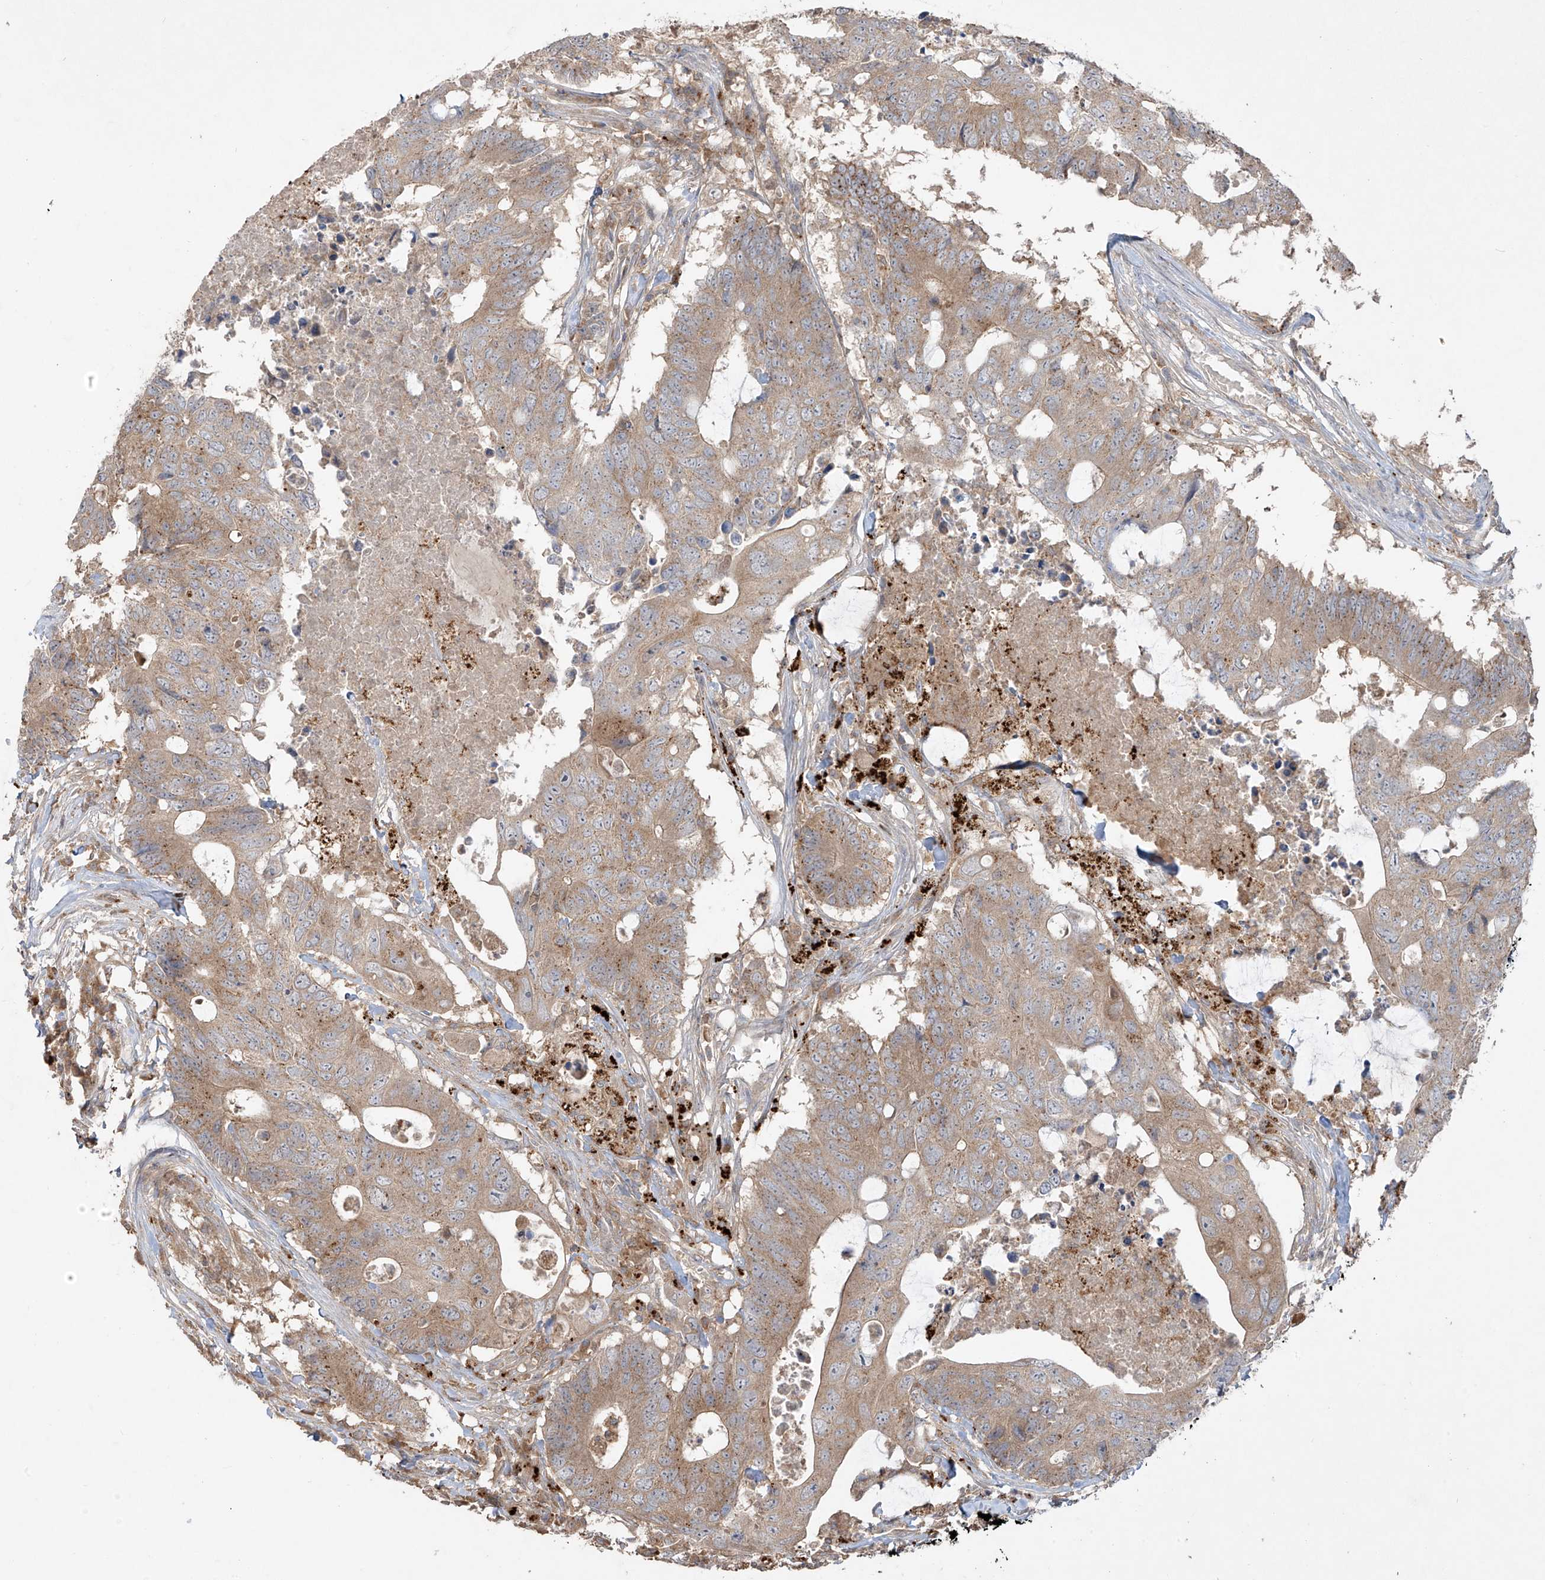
{"staining": {"intensity": "moderate", "quantity": ">75%", "location": "cytoplasmic/membranous"}, "tissue": "colorectal cancer", "cell_type": "Tumor cells", "image_type": "cancer", "snomed": [{"axis": "morphology", "description": "Adenocarcinoma, NOS"}, {"axis": "topography", "description": "Colon"}], "caption": "This photomicrograph demonstrates immunohistochemistry staining of human colorectal cancer, with medium moderate cytoplasmic/membranous expression in about >75% of tumor cells.", "gene": "LDAH", "patient": {"sex": "male", "age": 71}}